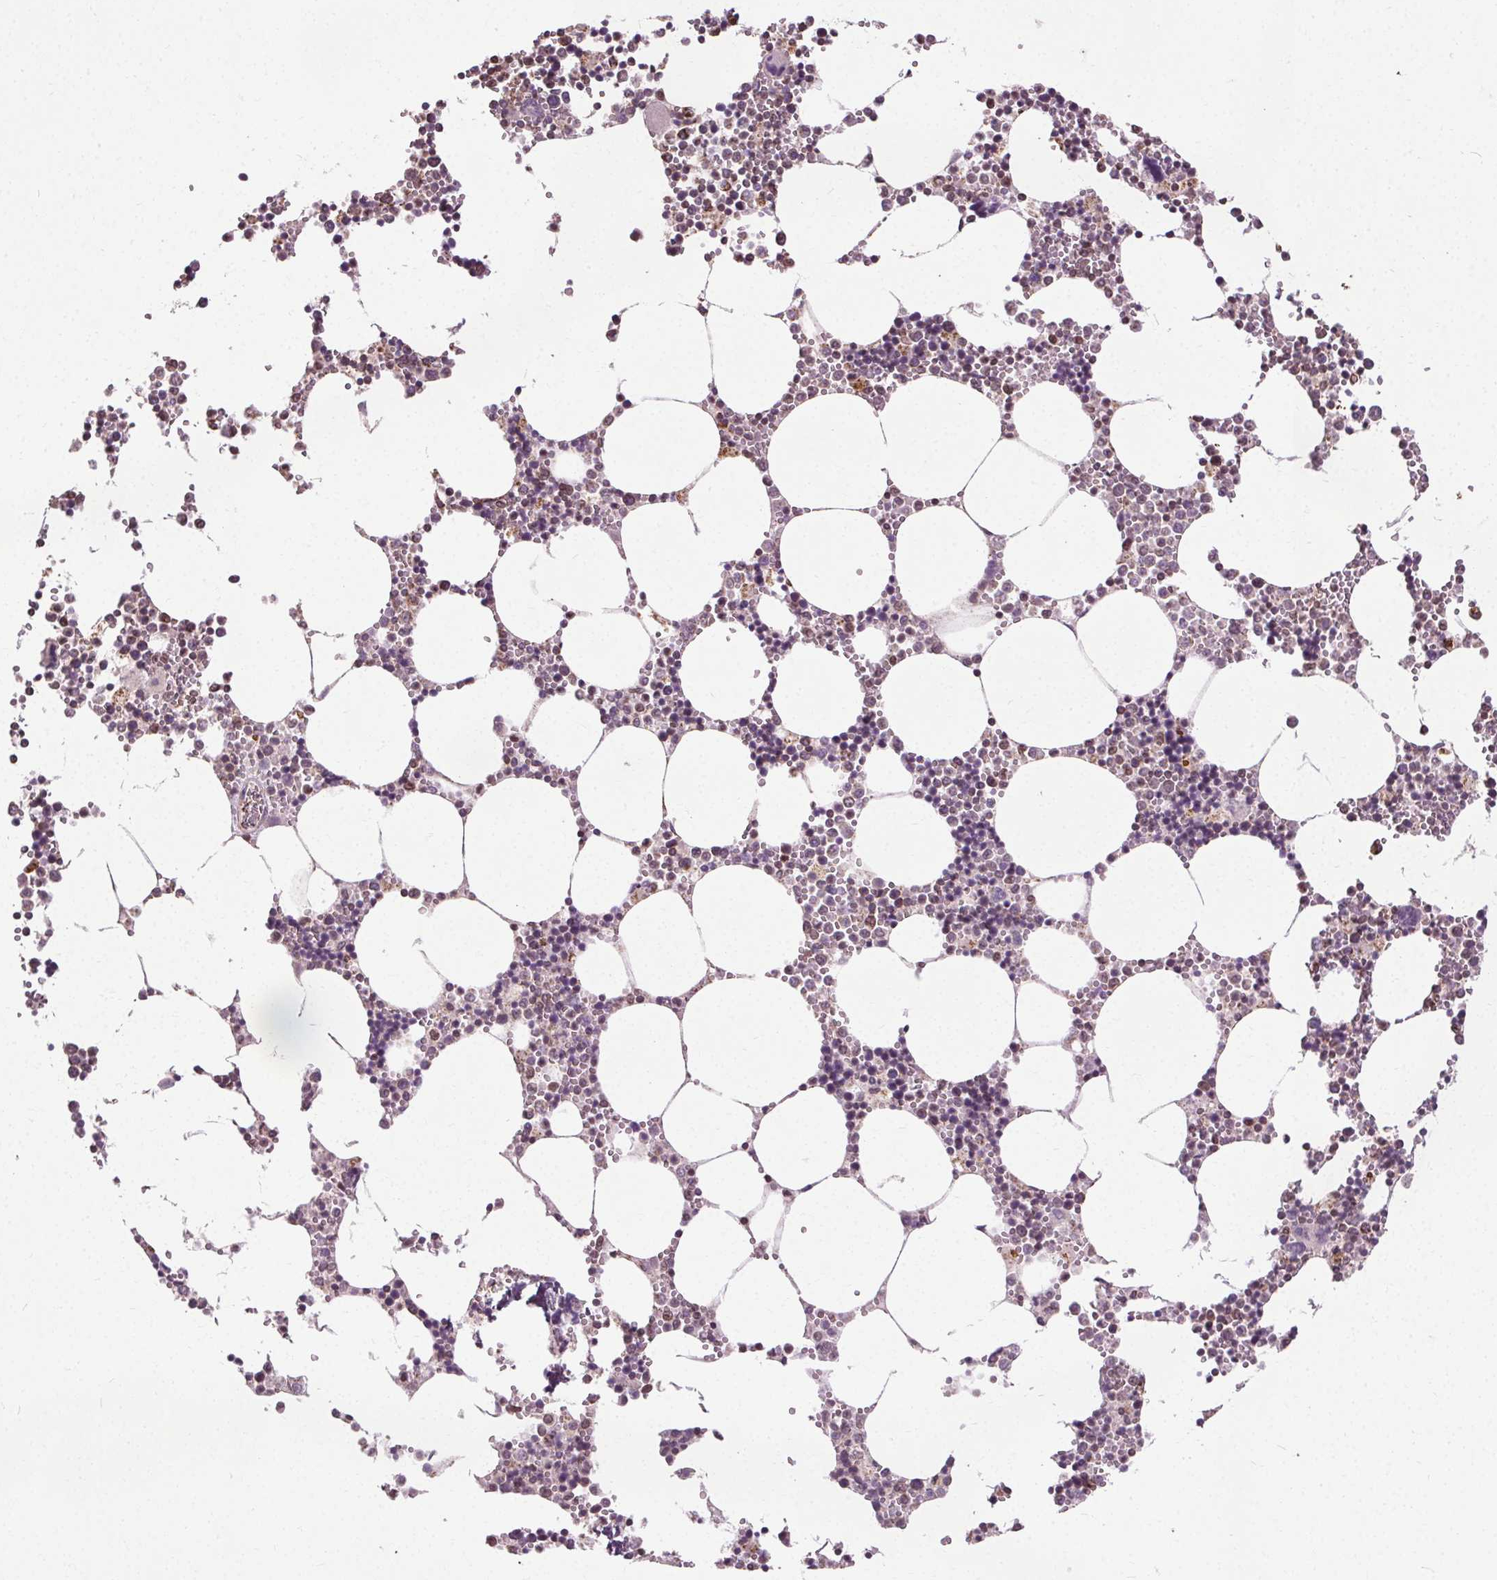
{"staining": {"intensity": "moderate", "quantity": "<25%", "location": "cytoplasmic/membranous"}, "tissue": "bone marrow", "cell_type": "Hematopoietic cells", "image_type": "normal", "snomed": [{"axis": "morphology", "description": "Normal tissue, NOS"}, {"axis": "topography", "description": "Bone marrow"}], "caption": "This micrograph exhibits unremarkable bone marrow stained with immunohistochemistry (IHC) to label a protein in brown. The cytoplasmic/membranous of hematopoietic cells show moderate positivity for the protein. Nuclei are counter-stained blue.", "gene": "LFNG", "patient": {"sex": "male", "age": 54}}